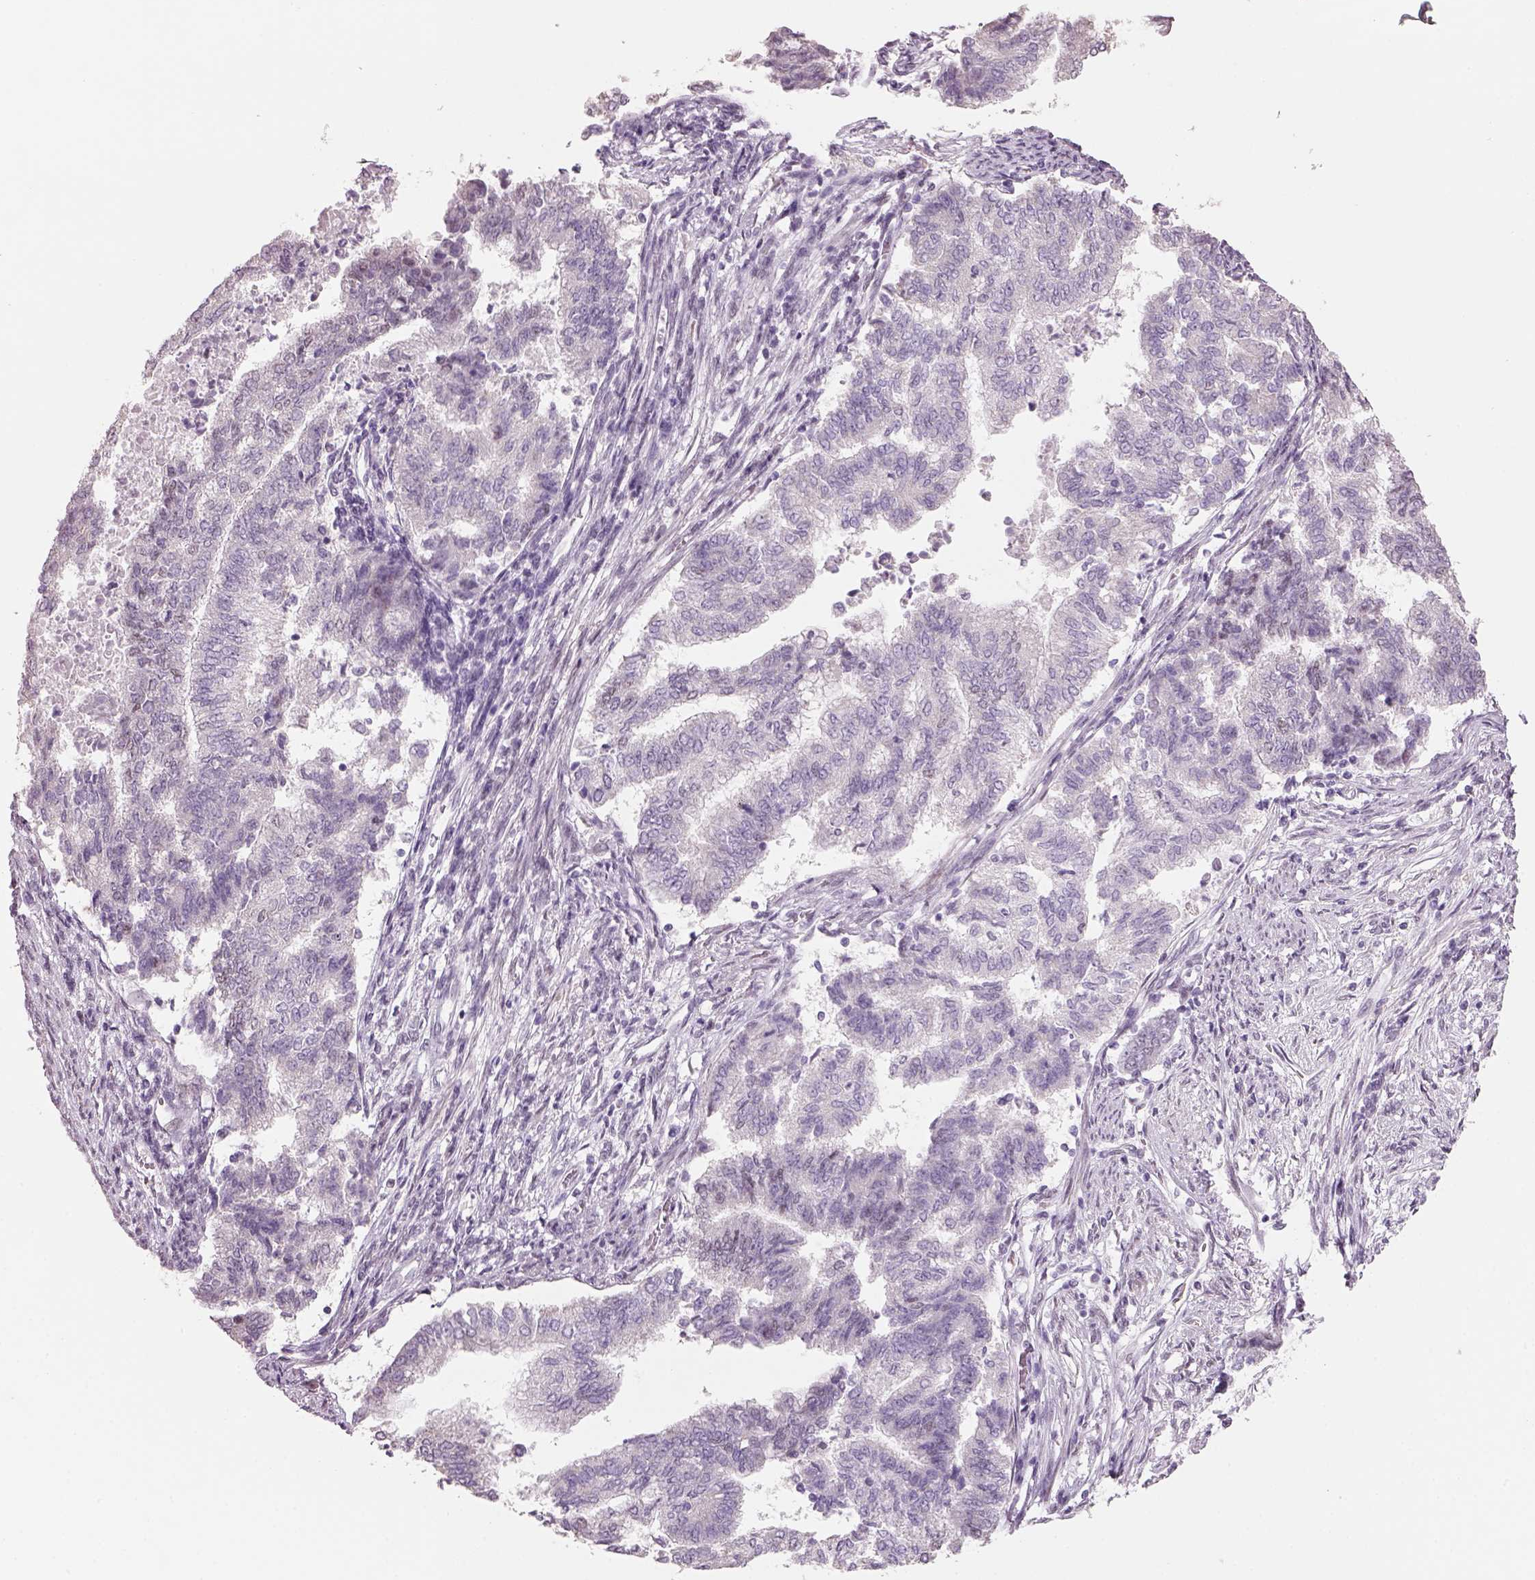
{"staining": {"intensity": "negative", "quantity": "none", "location": "none"}, "tissue": "endometrial cancer", "cell_type": "Tumor cells", "image_type": "cancer", "snomed": [{"axis": "morphology", "description": "Adenocarcinoma, NOS"}, {"axis": "topography", "description": "Endometrium"}], "caption": "An image of endometrial adenocarcinoma stained for a protein displays no brown staining in tumor cells.", "gene": "NAT8", "patient": {"sex": "female", "age": 65}}